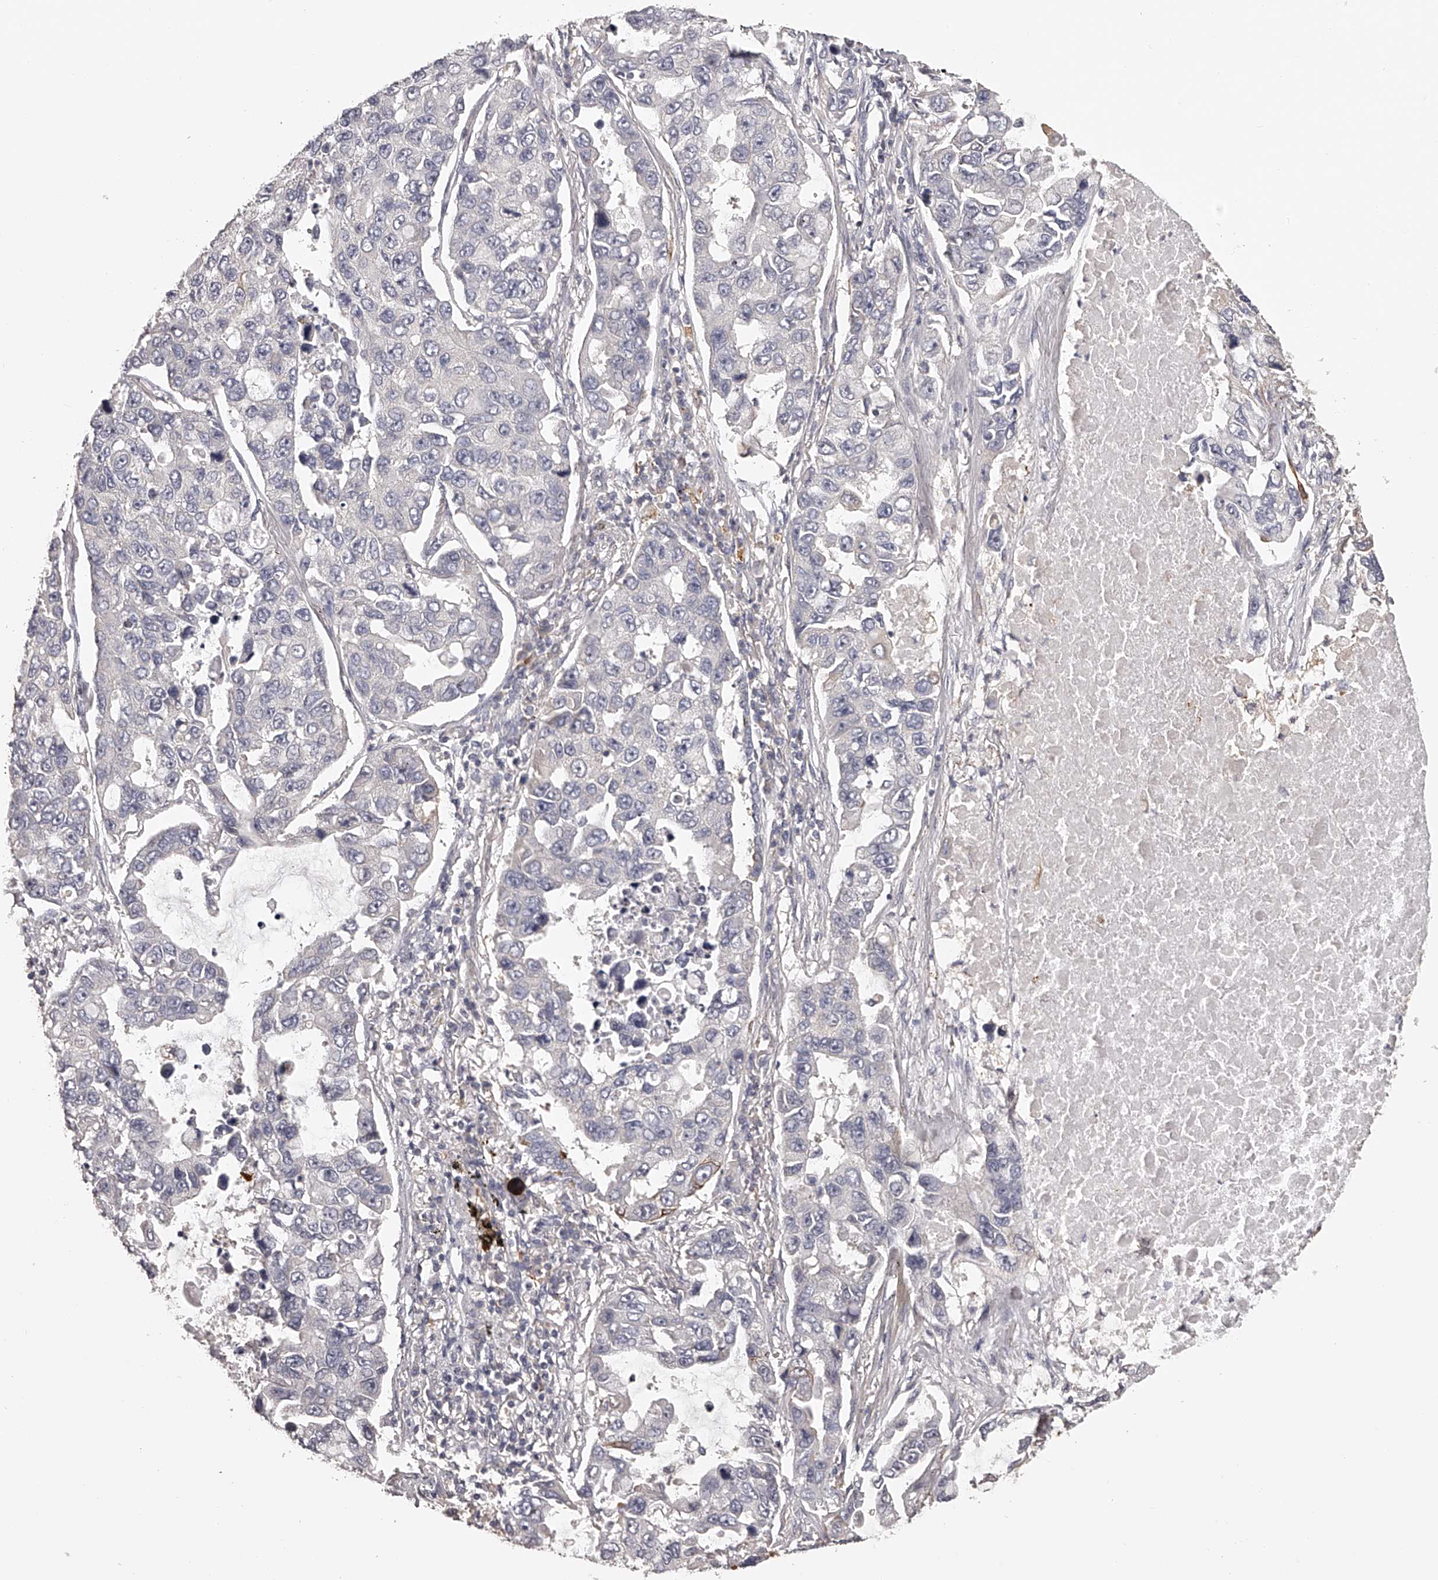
{"staining": {"intensity": "negative", "quantity": "none", "location": "none"}, "tissue": "lung cancer", "cell_type": "Tumor cells", "image_type": "cancer", "snomed": [{"axis": "morphology", "description": "Adenocarcinoma, NOS"}, {"axis": "topography", "description": "Lung"}], "caption": "Lung cancer (adenocarcinoma) stained for a protein using IHC shows no positivity tumor cells.", "gene": "TNN", "patient": {"sex": "male", "age": 64}}